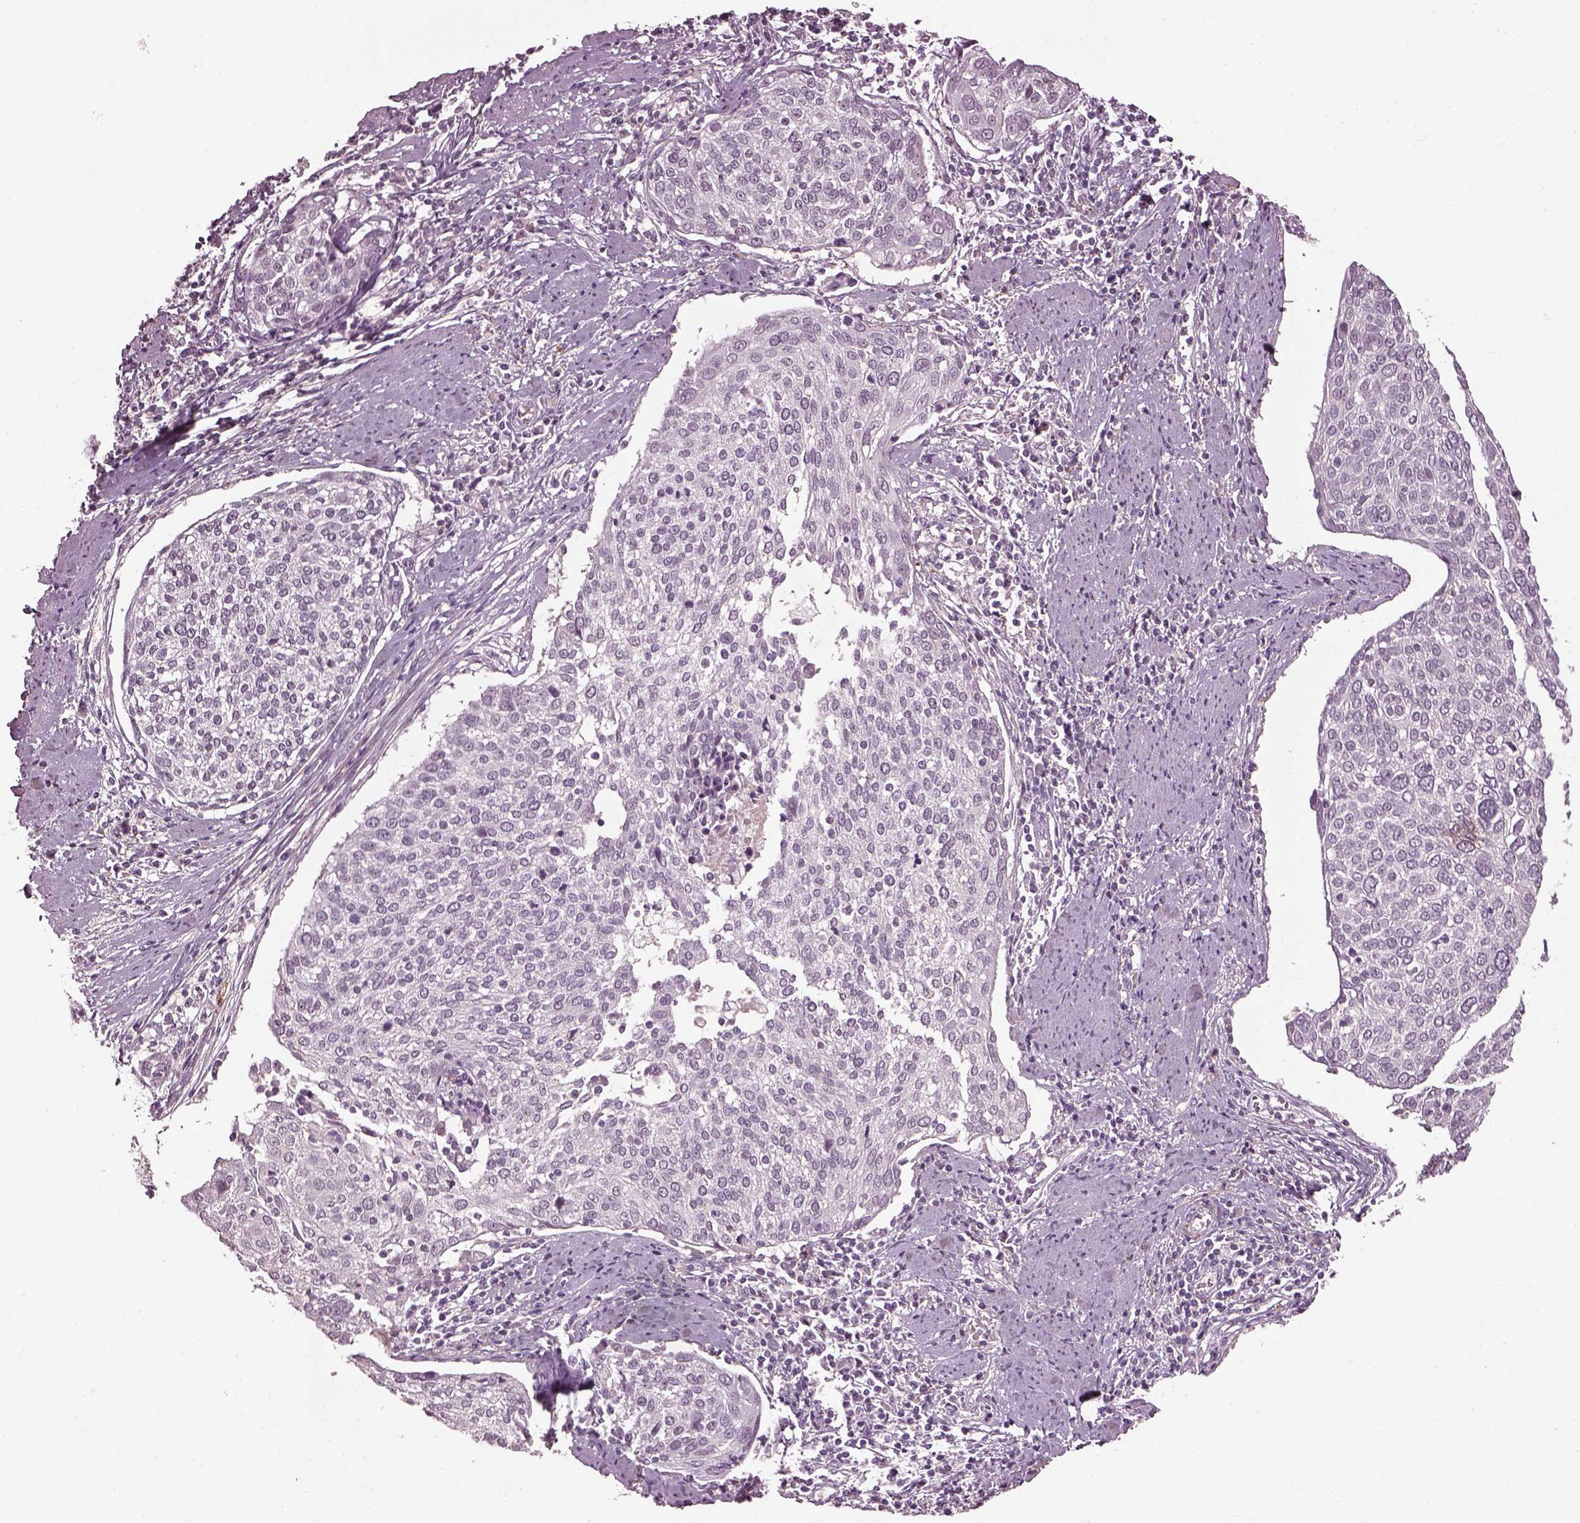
{"staining": {"intensity": "negative", "quantity": "none", "location": "none"}, "tissue": "cervical cancer", "cell_type": "Tumor cells", "image_type": "cancer", "snomed": [{"axis": "morphology", "description": "Squamous cell carcinoma, NOS"}, {"axis": "topography", "description": "Cervix"}], "caption": "Immunohistochemical staining of cervical cancer demonstrates no significant positivity in tumor cells.", "gene": "EFEMP1", "patient": {"sex": "female", "age": 39}}